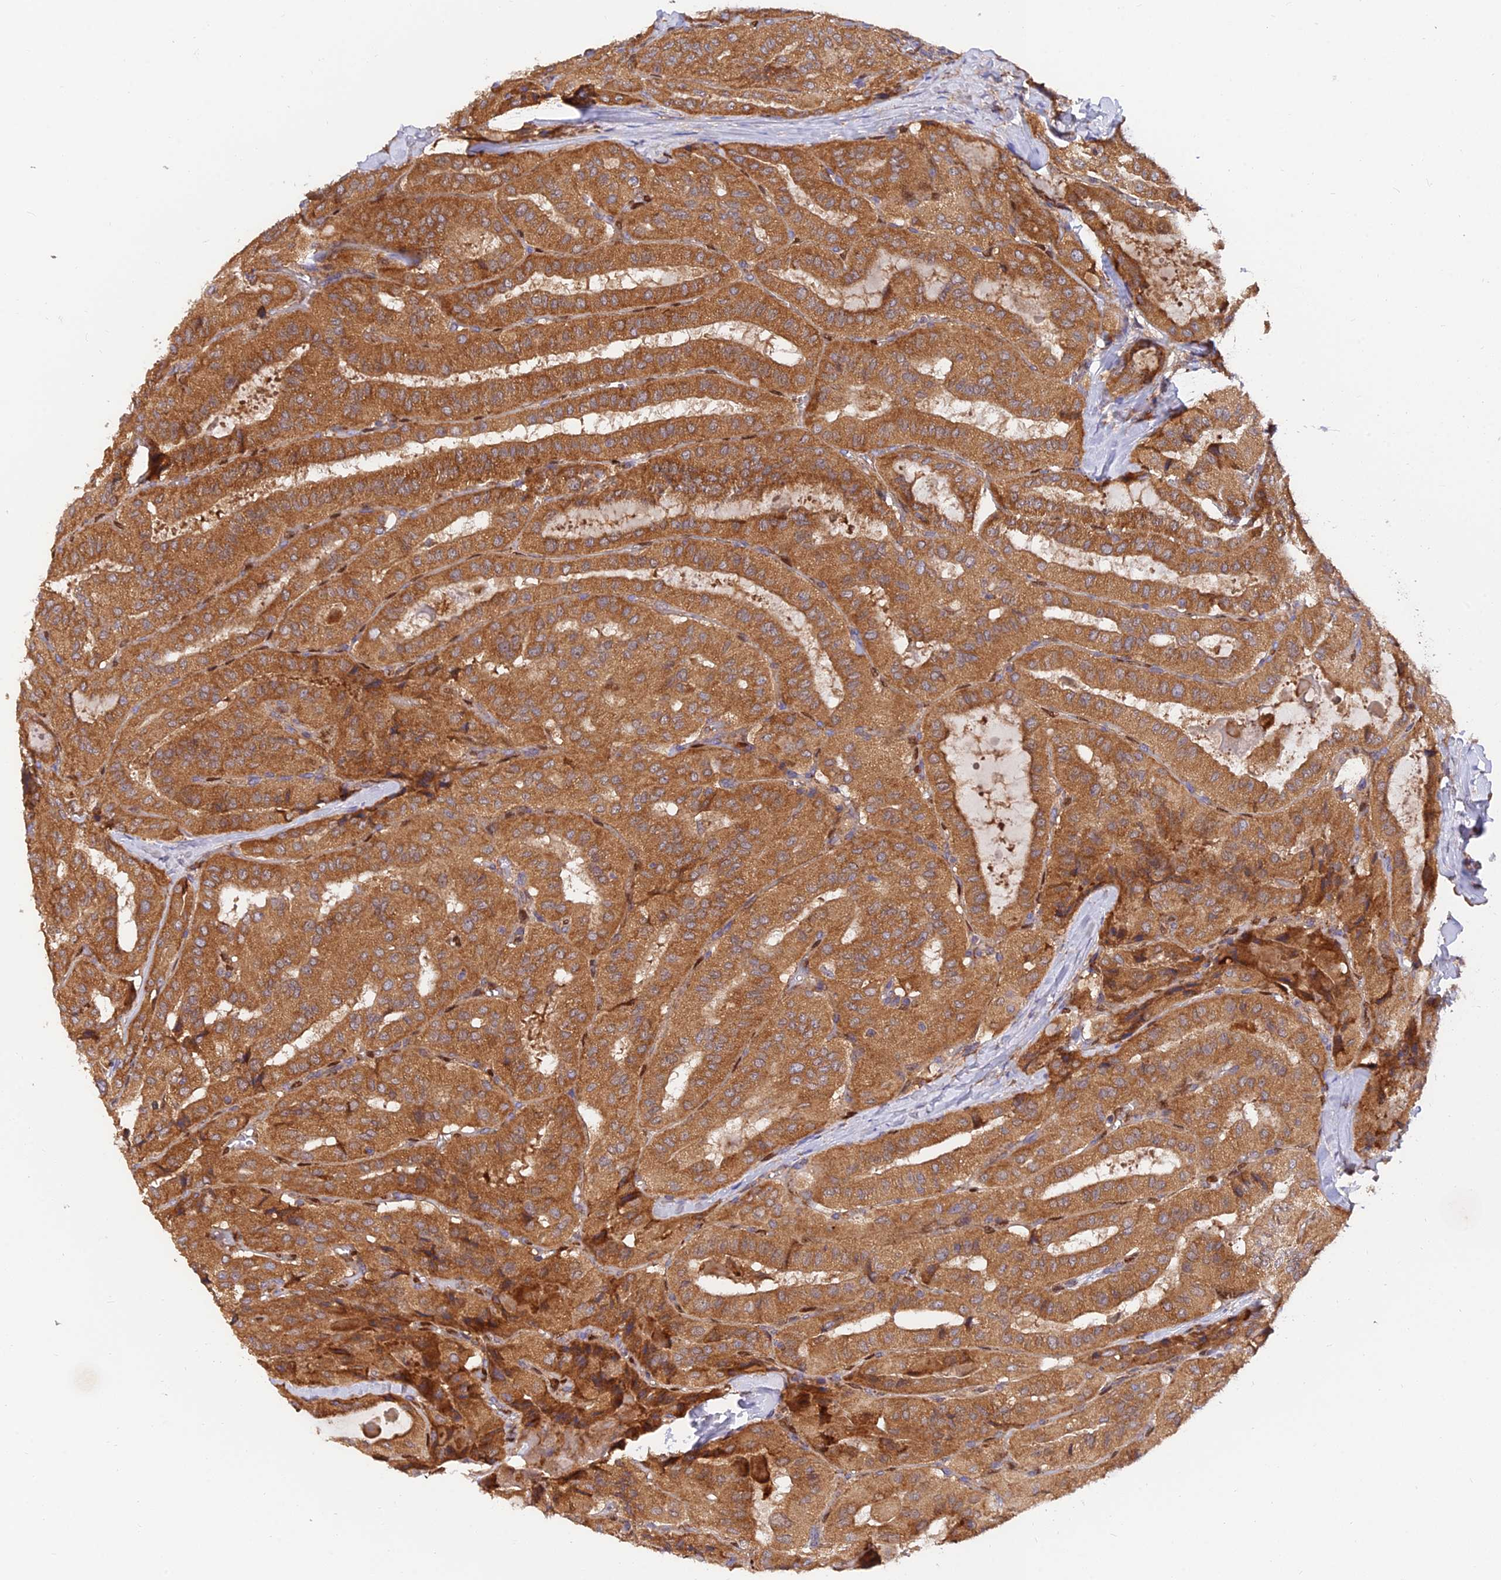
{"staining": {"intensity": "strong", "quantity": ">75%", "location": "cytoplasmic/membranous"}, "tissue": "thyroid cancer", "cell_type": "Tumor cells", "image_type": "cancer", "snomed": [{"axis": "morphology", "description": "Normal tissue, NOS"}, {"axis": "morphology", "description": "Papillary adenocarcinoma, NOS"}, {"axis": "topography", "description": "Thyroid gland"}], "caption": "Thyroid cancer (papillary adenocarcinoma) was stained to show a protein in brown. There is high levels of strong cytoplasmic/membranous expression in about >75% of tumor cells. The protein of interest is shown in brown color, while the nuclei are stained blue.", "gene": "PODNL1", "patient": {"sex": "female", "age": 59}}